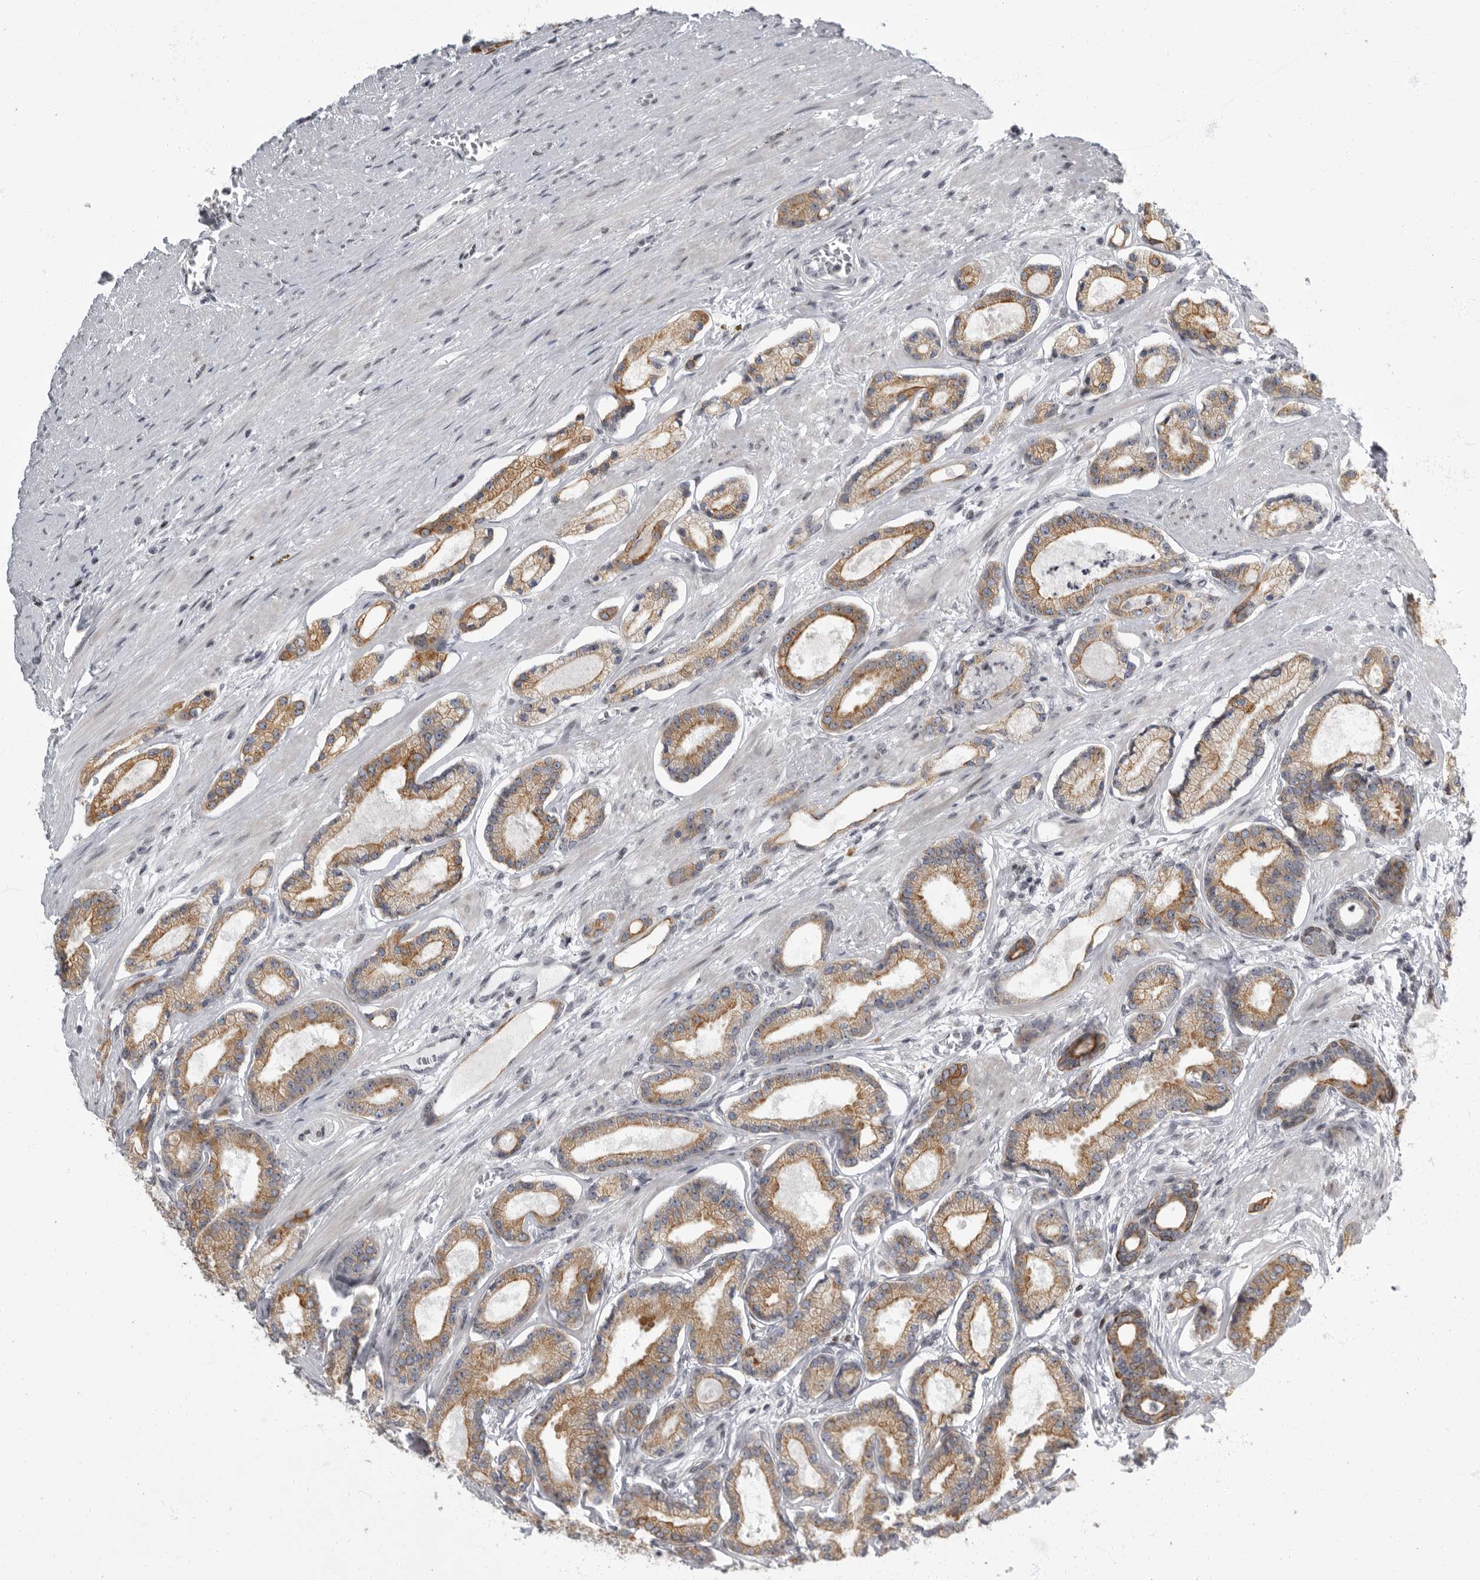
{"staining": {"intensity": "moderate", "quantity": ">75%", "location": "cytoplasmic/membranous"}, "tissue": "prostate cancer", "cell_type": "Tumor cells", "image_type": "cancer", "snomed": [{"axis": "morphology", "description": "Adenocarcinoma, Low grade"}, {"axis": "topography", "description": "Prostate"}], "caption": "Approximately >75% of tumor cells in prostate low-grade adenocarcinoma display moderate cytoplasmic/membranous protein staining as visualized by brown immunohistochemical staining.", "gene": "EVI5", "patient": {"sex": "male", "age": 60}}